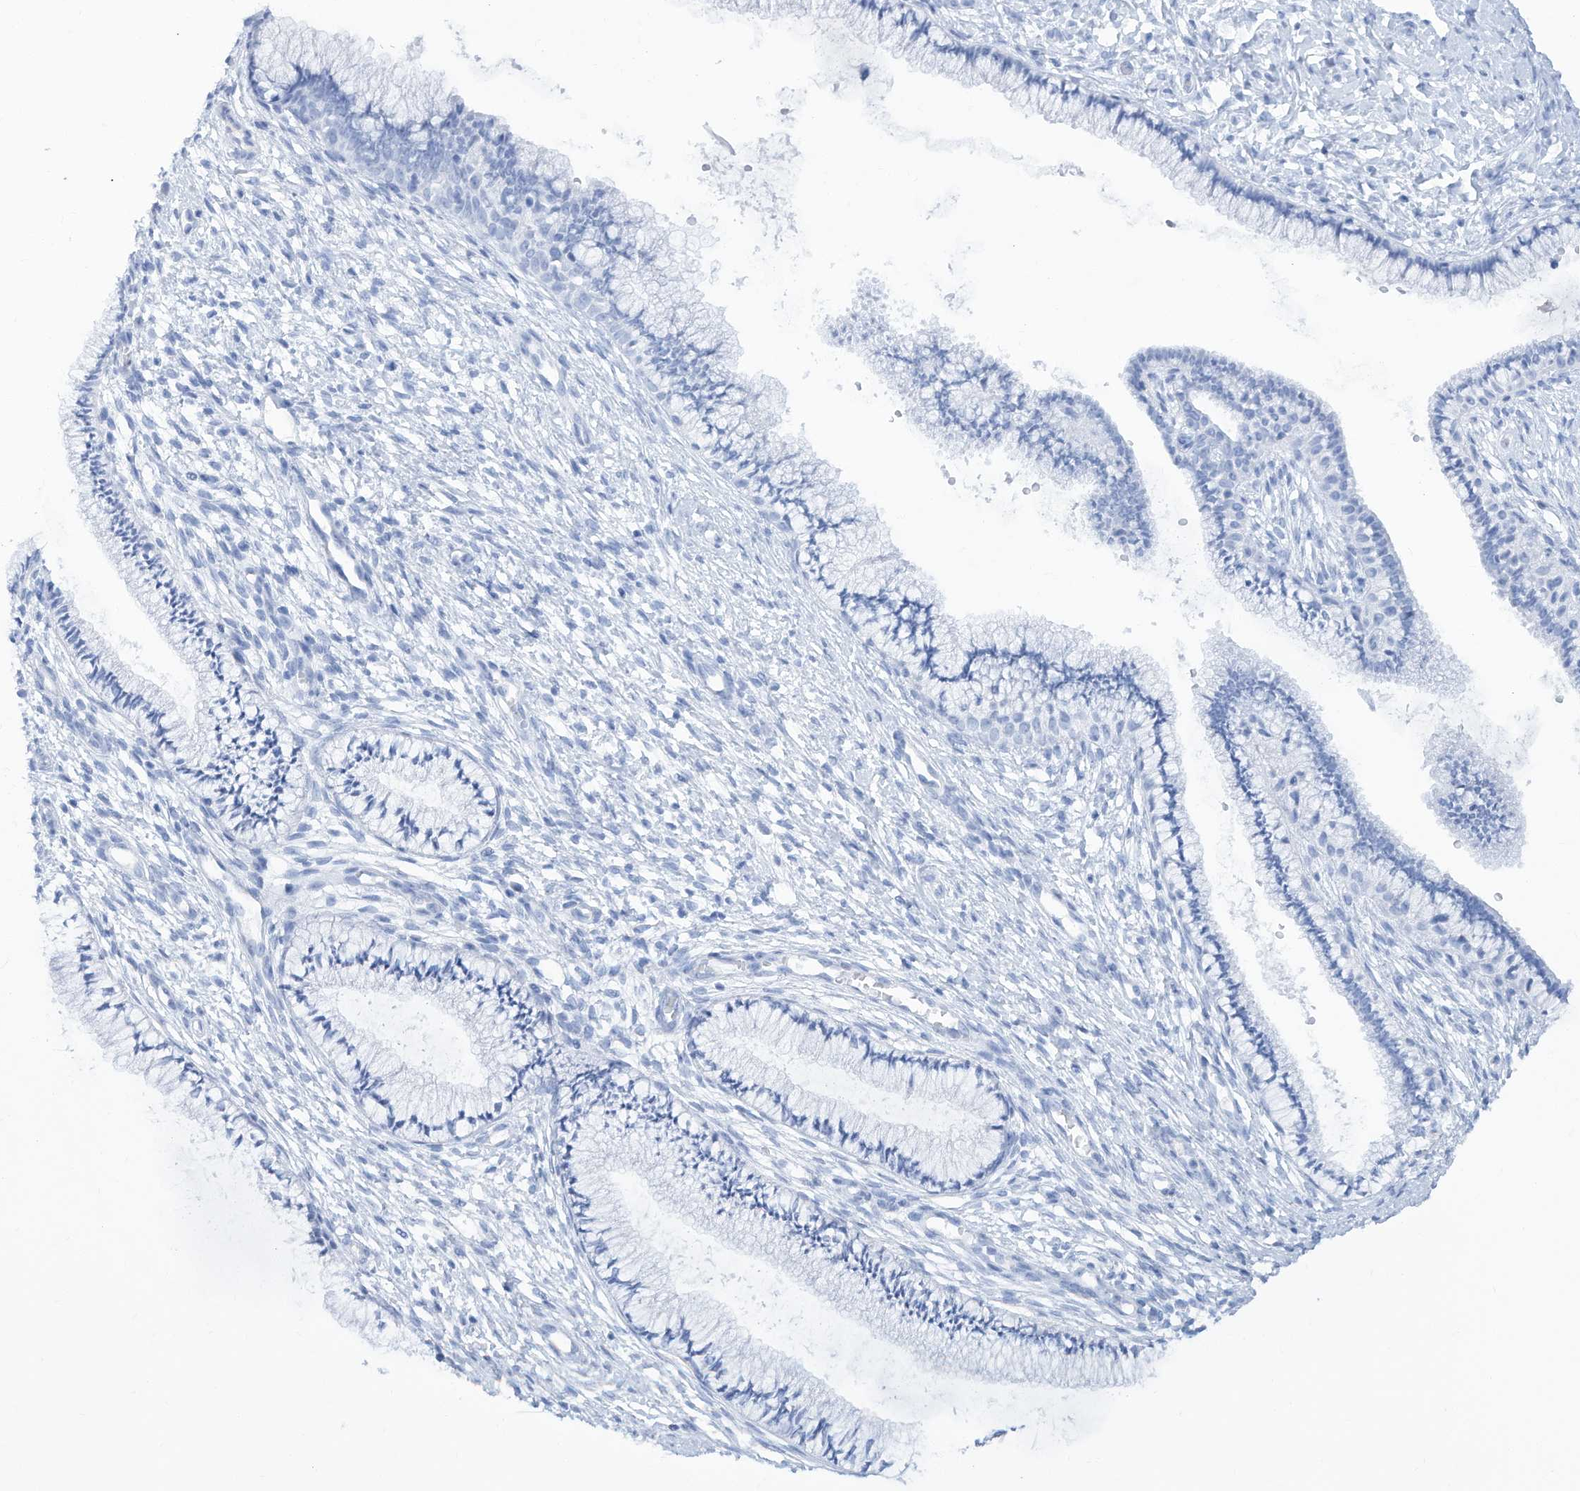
{"staining": {"intensity": "negative", "quantity": "none", "location": "none"}, "tissue": "cervix", "cell_type": "Glandular cells", "image_type": "normal", "snomed": [{"axis": "morphology", "description": "Normal tissue, NOS"}, {"axis": "topography", "description": "Cervix"}], "caption": "Glandular cells are negative for brown protein staining in normal cervix. (Immunohistochemistry, brightfield microscopy, high magnification).", "gene": "HAS3", "patient": {"sex": "female", "age": 36}}